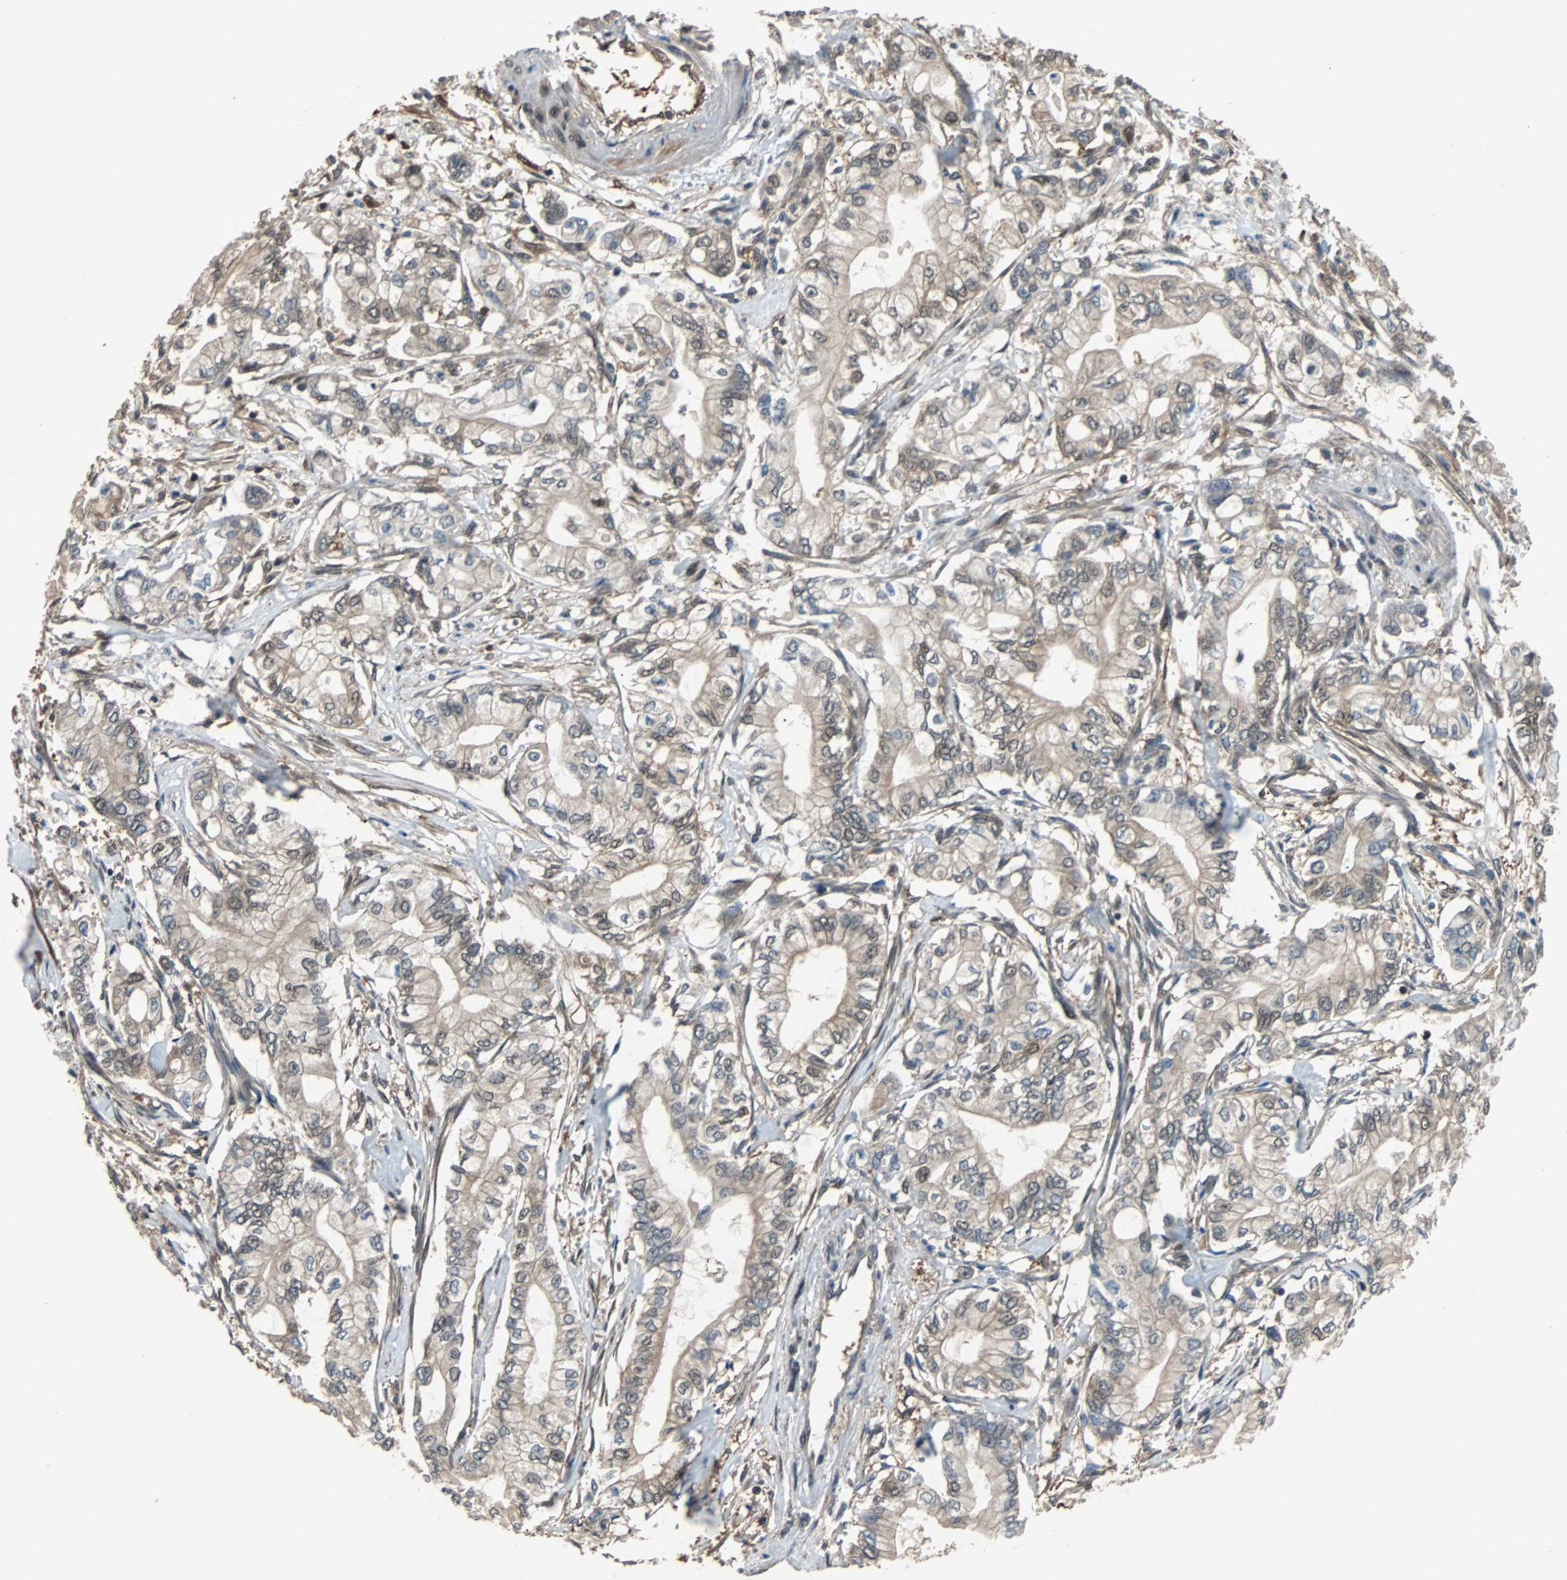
{"staining": {"intensity": "negative", "quantity": "none", "location": "none"}, "tissue": "pancreatic cancer", "cell_type": "Tumor cells", "image_type": "cancer", "snomed": [{"axis": "morphology", "description": "Adenocarcinoma, NOS"}, {"axis": "topography", "description": "Pancreas"}], "caption": "IHC photomicrograph of neoplastic tissue: pancreatic cancer stained with DAB (3,3'-diaminobenzidine) shows no significant protein staining in tumor cells.", "gene": "PRDX6", "patient": {"sex": "male", "age": 70}}